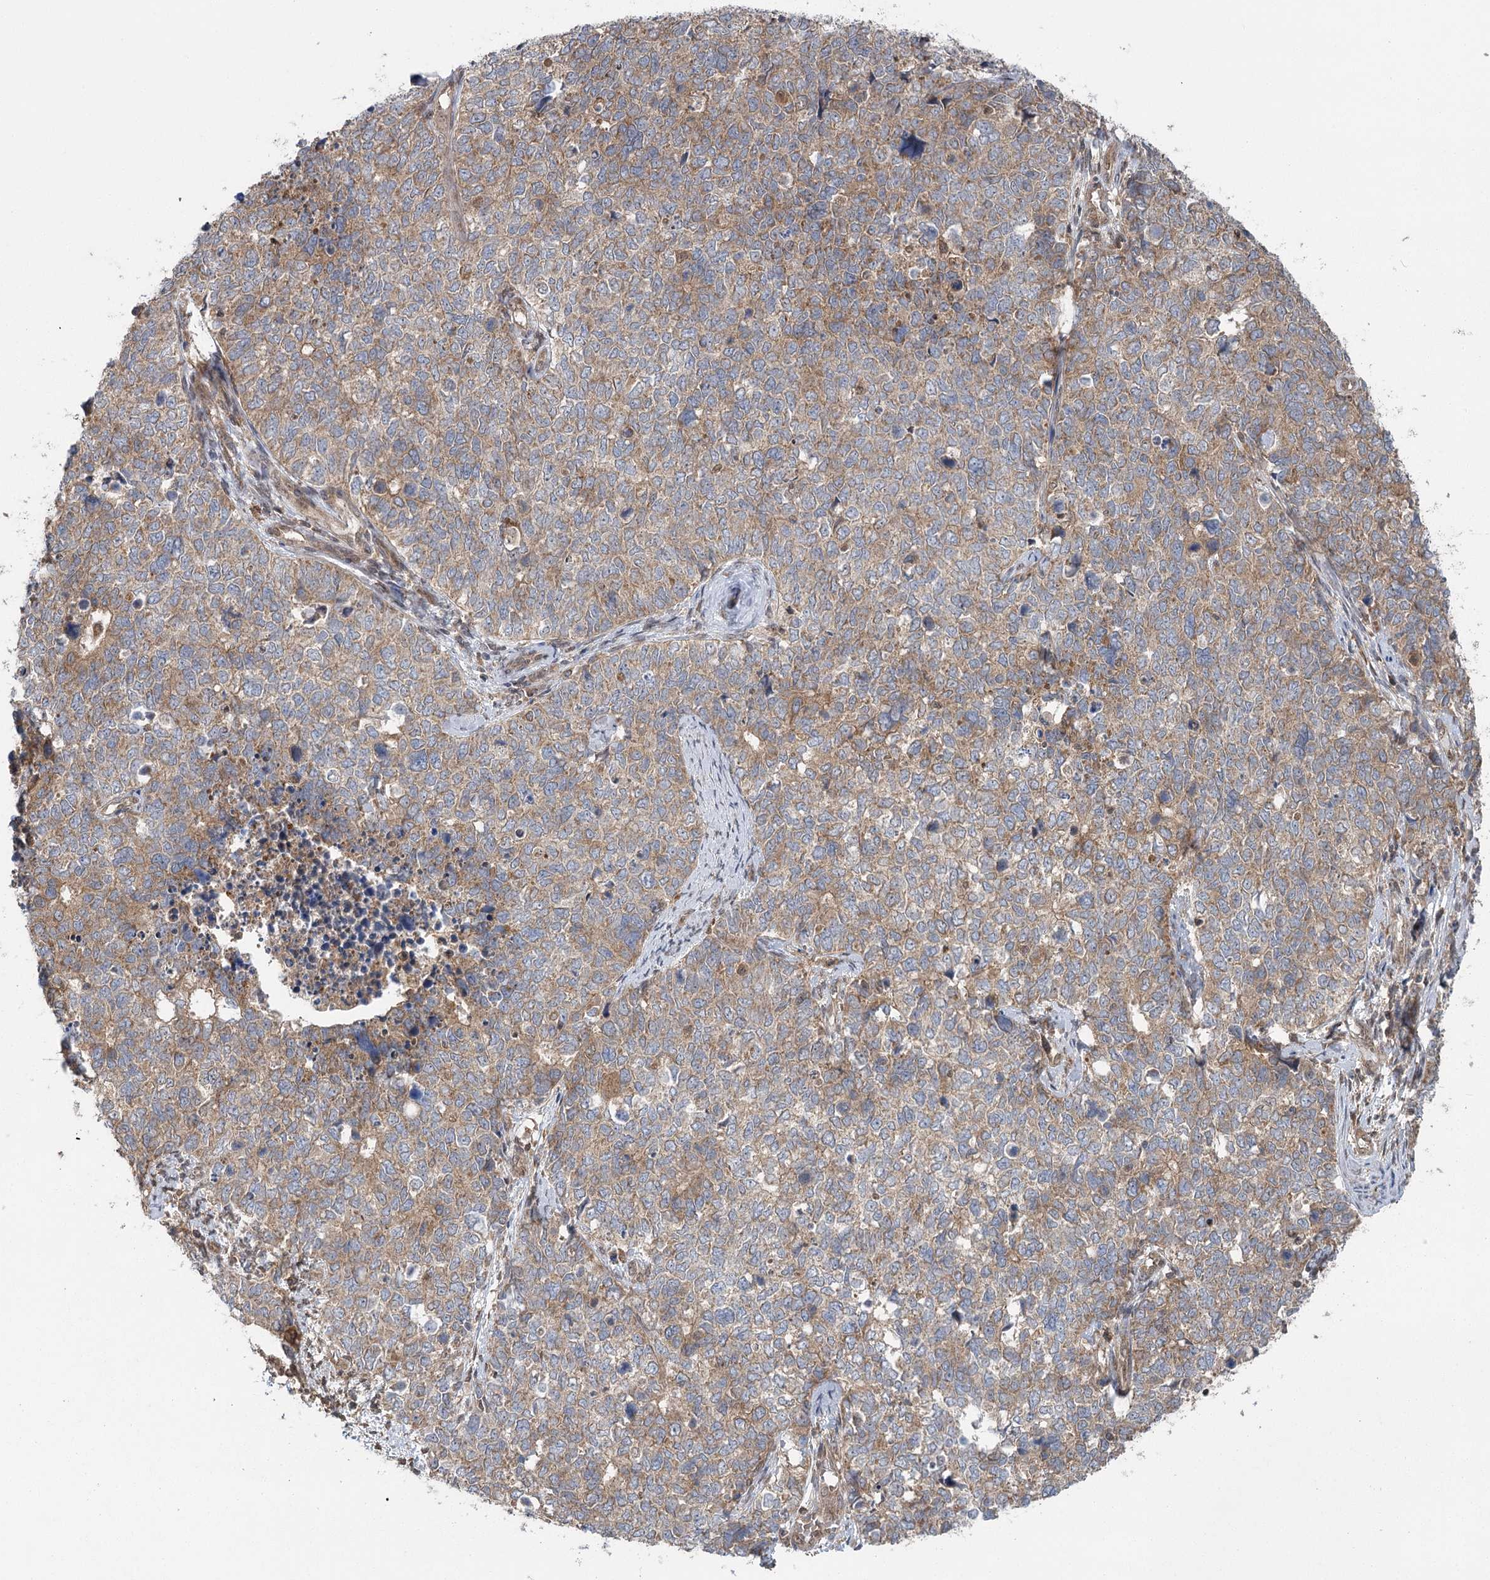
{"staining": {"intensity": "weak", "quantity": ">75%", "location": "cytoplasmic/membranous"}, "tissue": "cervical cancer", "cell_type": "Tumor cells", "image_type": "cancer", "snomed": [{"axis": "morphology", "description": "Squamous cell carcinoma, NOS"}, {"axis": "topography", "description": "Cervix"}], "caption": "A high-resolution micrograph shows immunohistochemistry (IHC) staining of cervical cancer, which reveals weak cytoplasmic/membranous positivity in approximately >75% of tumor cells.", "gene": "C12orf4", "patient": {"sex": "female", "age": 63}}